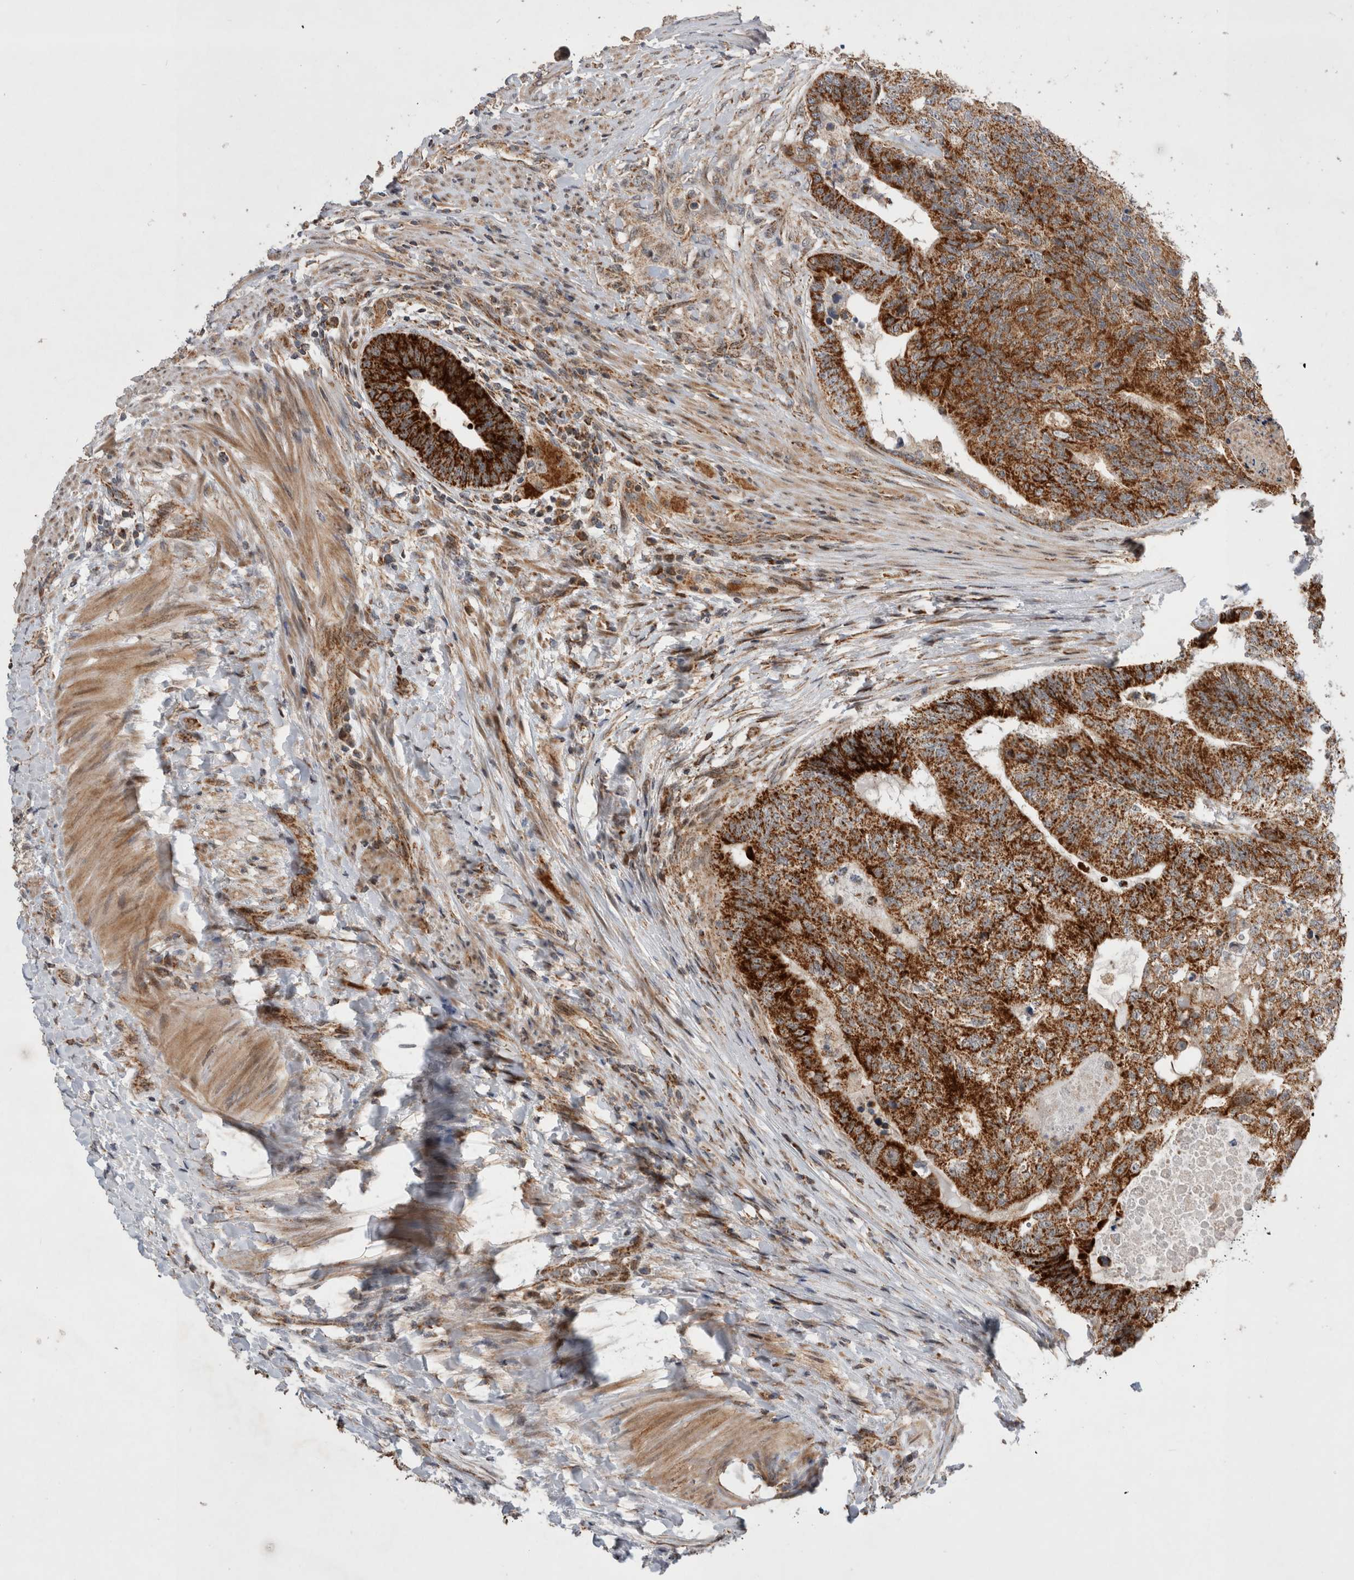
{"staining": {"intensity": "strong", "quantity": ">75%", "location": "cytoplasmic/membranous"}, "tissue": "colorectal cancer", "cell_type": "Tumor cells", "image_type": "cancer", "snomed": [{"axis": "morphology", "description": "Adenocarcinoma, NOS"}, {"axis": "topography", "description": "Colon"}], "caption": "Approximately >75% of tumor cells in human colorectal adenocarcinoma demonstrate strong cytoplasmic/membranous protein positivity as visualized by brown immunohistochemical staining.", "gene": "MRPL37", "patient": {"sex": "female", "age": 67}}